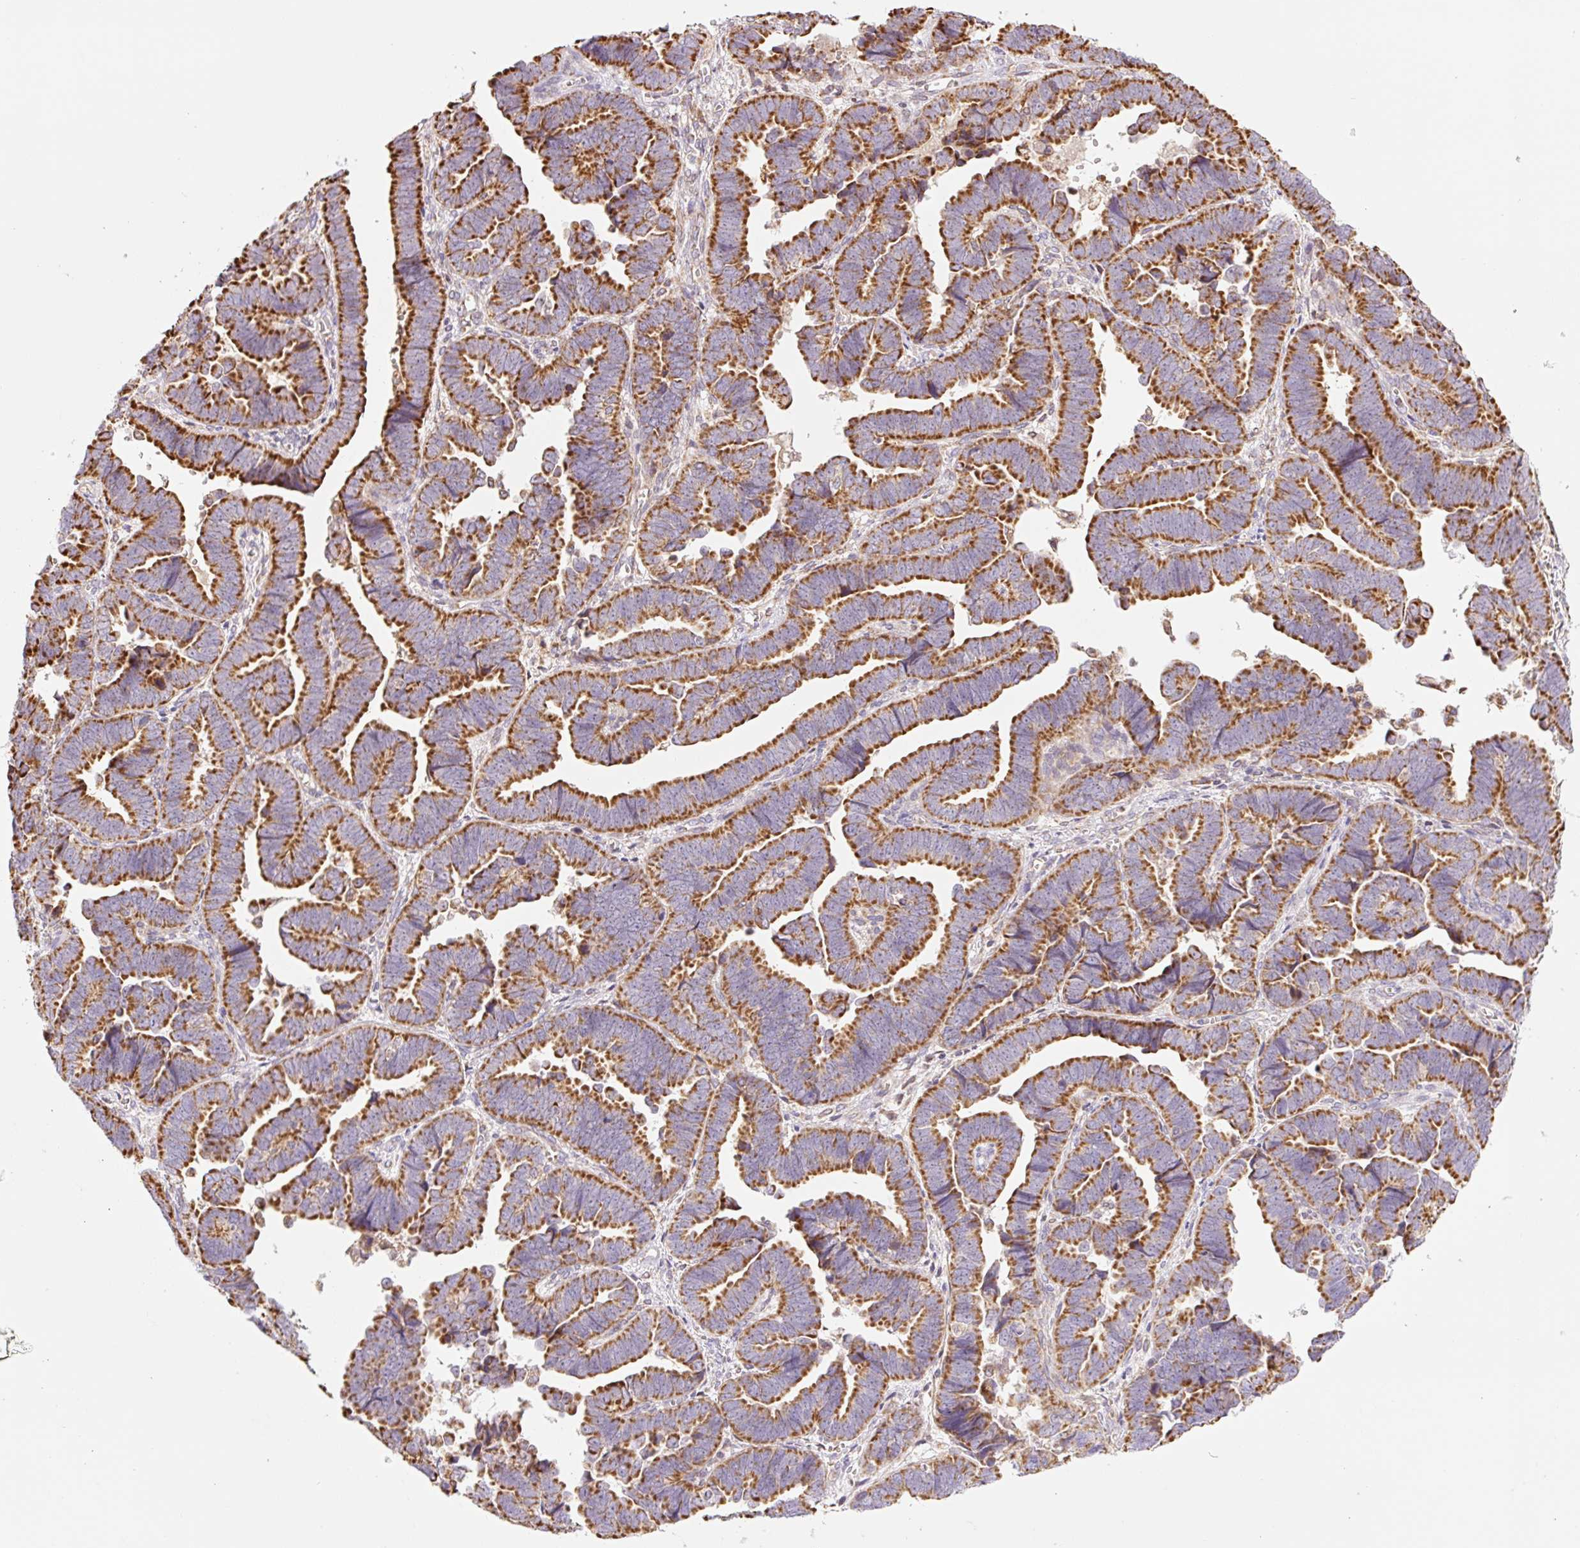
{"staining": {"intensity": "strong", "quantity": ">75%", "location": "cytoplasmic/membranous"}, "tissue": "endometrial cancer", "cell_type": "Tumor cells", "image_type": "cancer", "snomed": [{"axis": "morphology", "description": "Adenocarcinoma, NOS"}, {"axis": "topography", "description": "Endometrium"}], "caption": "This micrograph shows endometrial cancer (adenocarcinoma) stained with IHC to label a protein in brown. The cytoplasmic/membranous of tumor cells show strong positivity for the protein. Nuclei are counter-stained blue.", "gene": "GOSR2", "patient": {"sex": "female", "age": 75}}